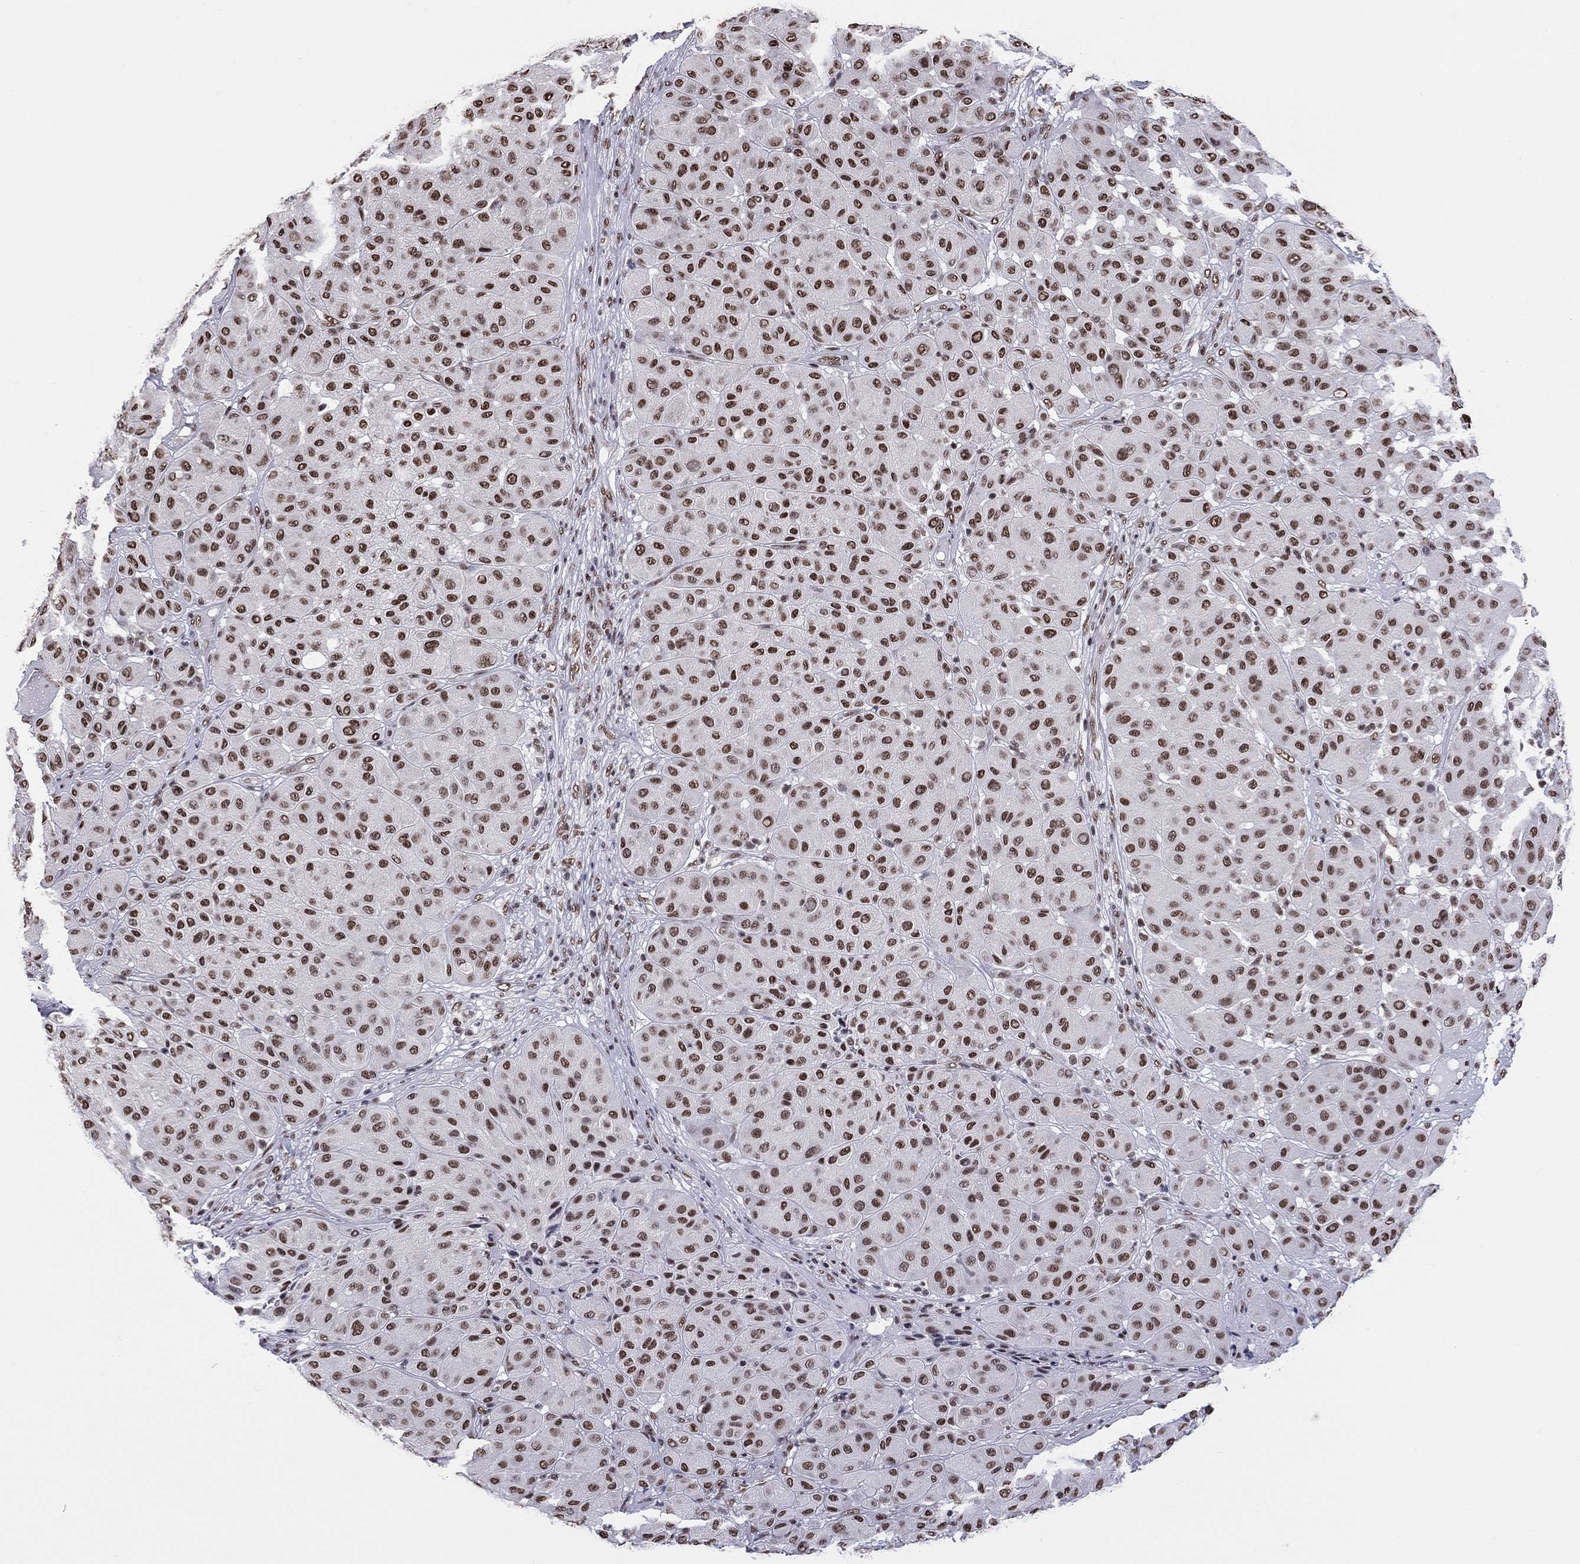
{"staining": {"intensity": "strong", "quantity": ">75%", "location": "nuclear"}, "tissue": "melanoma", "cell_type": "Tumor cells", "image_type": "cancer", "snomed": [{"axis": "morphology", "description": "Malignant melanoma, Metastatic site"}, {"axis": "topography", "description": "Smooth muscle"}], "caption": "Protein analysis of melanoma tissue shows strong nuclear positivity in approximately >75% of tumor cells.", "gene": "ZNF7", "patient": {"sex": "male", "age": 41}}